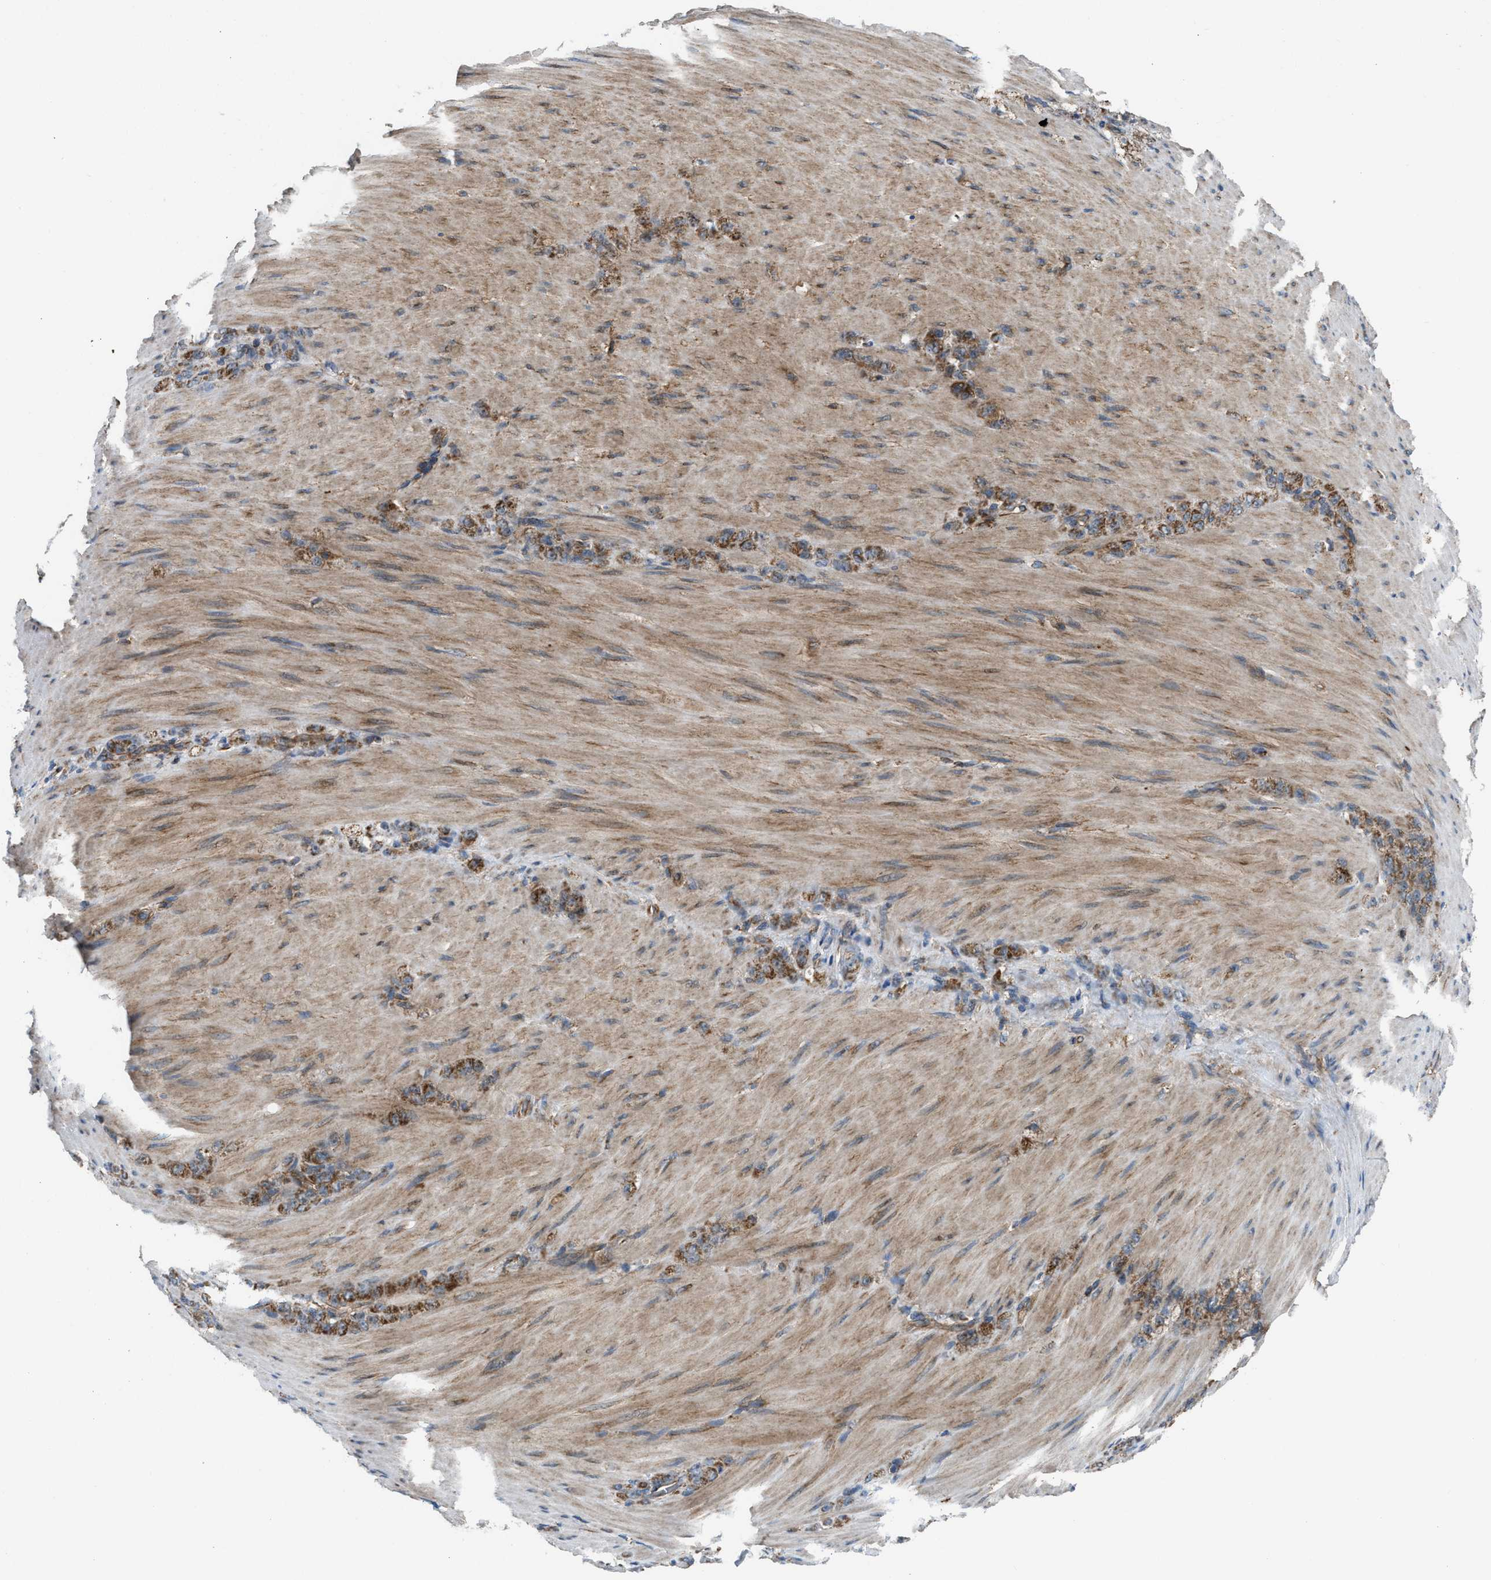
{"staining": {"intensity": "moderate", "quantity": ">75%", "location": "cytoplasmic/membranous"}, "tissue": "stomach cancer", "cell_type": "Tumor cells", "image_type": "cancer", "snomed": [{"axis": "morphology", "description": "Normal tissue, NOS"}, {"axis": "morphology", "description": "Adenocarcinoma, NOS"}, {"axis": "topography", "description": "Stomach"}], "caption": "Immunohistochemistry (IHC) (DAB) staining of stomach cancer displays moderate cytoplasmic/membranous protein positivity in approximately >75% of tumor cells.", "gene": "SLC10A3", "patient": {"sex": "male", "age": 82}}